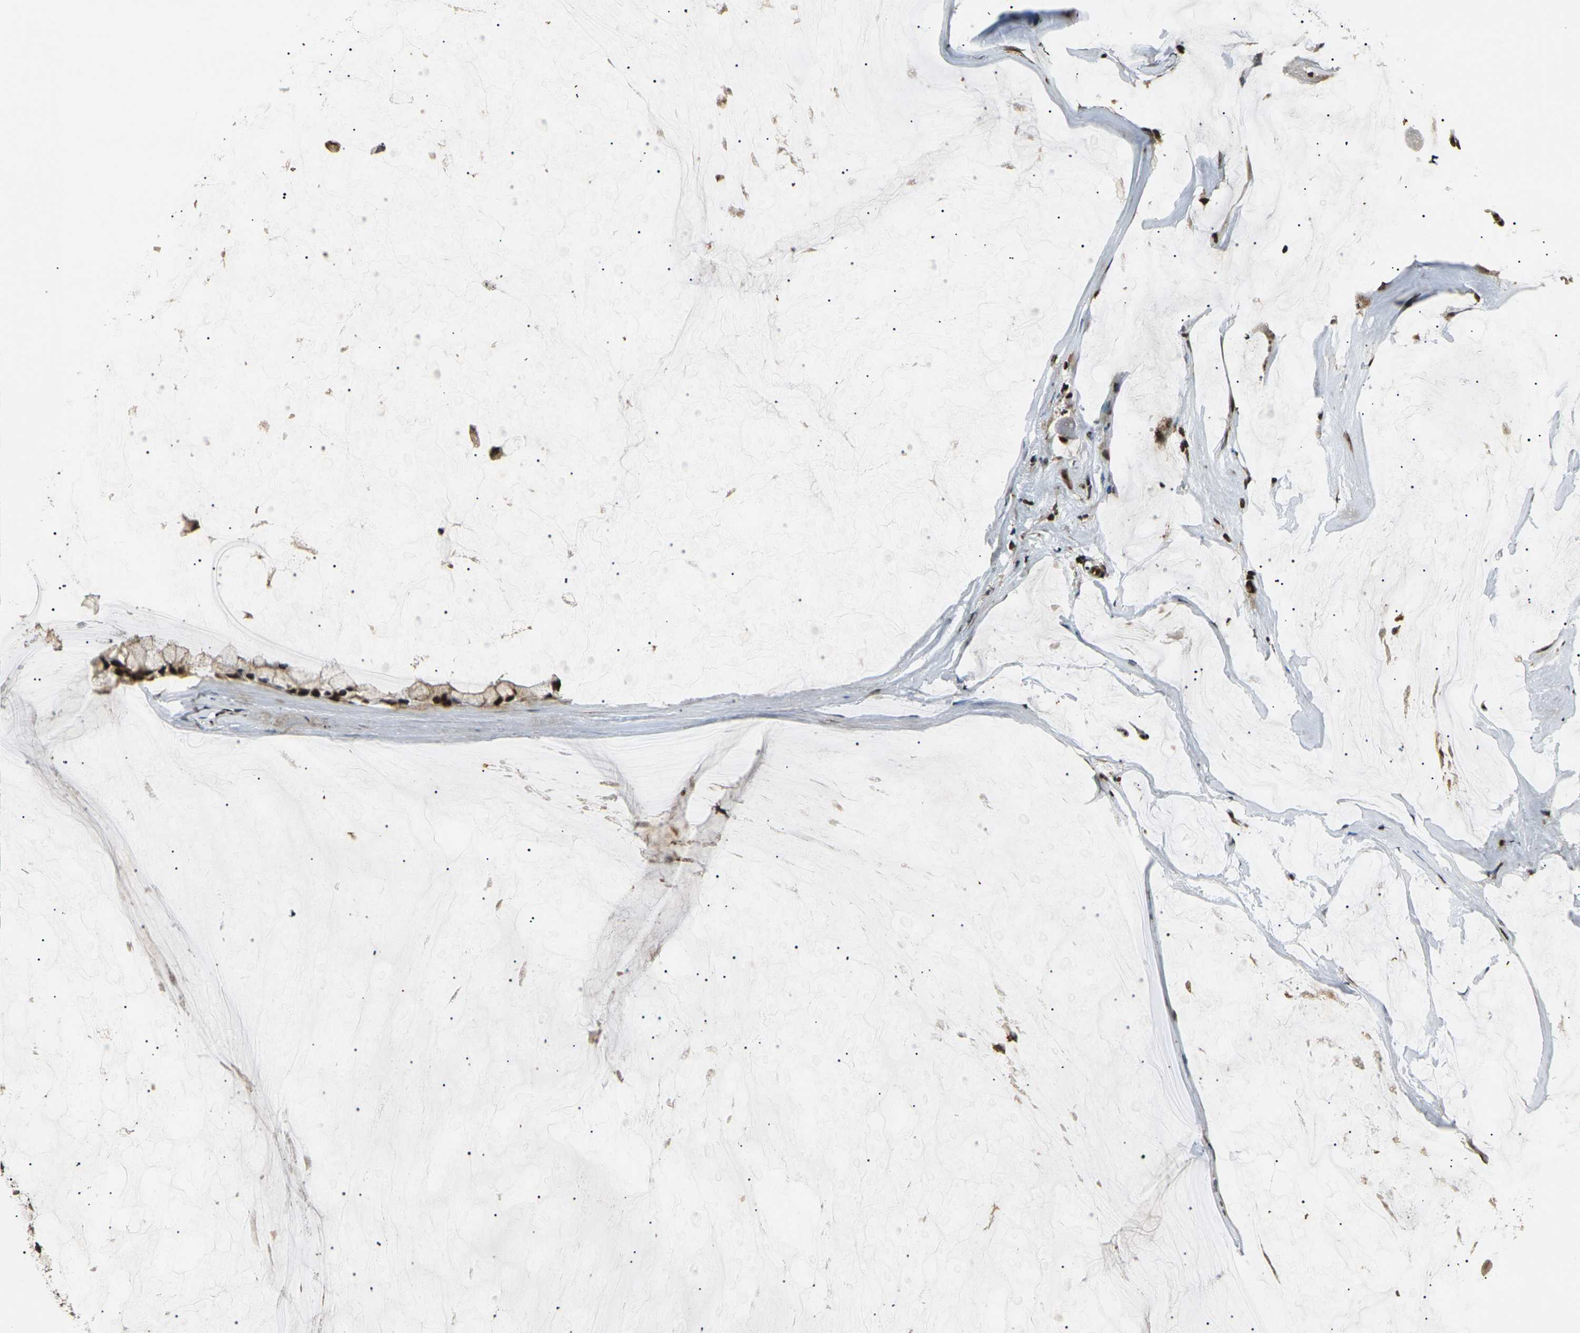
{"staining": {"intensity": "strong", "quantity": ">75%", "location": "nuclear"}, "tissue": "ovarian cancer", "cell_type": "Tumor cells", "image_type": "cancer", "snomed": [{"axis": "morphology", "description": "Cystadenocarcinoma, mucinous, NOS"}, {"axis": "topography", "description": "Ovary"}], "caption": "IHC (DAB) staining of mucinous cystadenocarcinoma (ovarian) displays strong nuclear protein staining in approximately >75% of tumor cells.", "gene": "ACTL6A", "patient": {"sex": "female", "age": 39}}